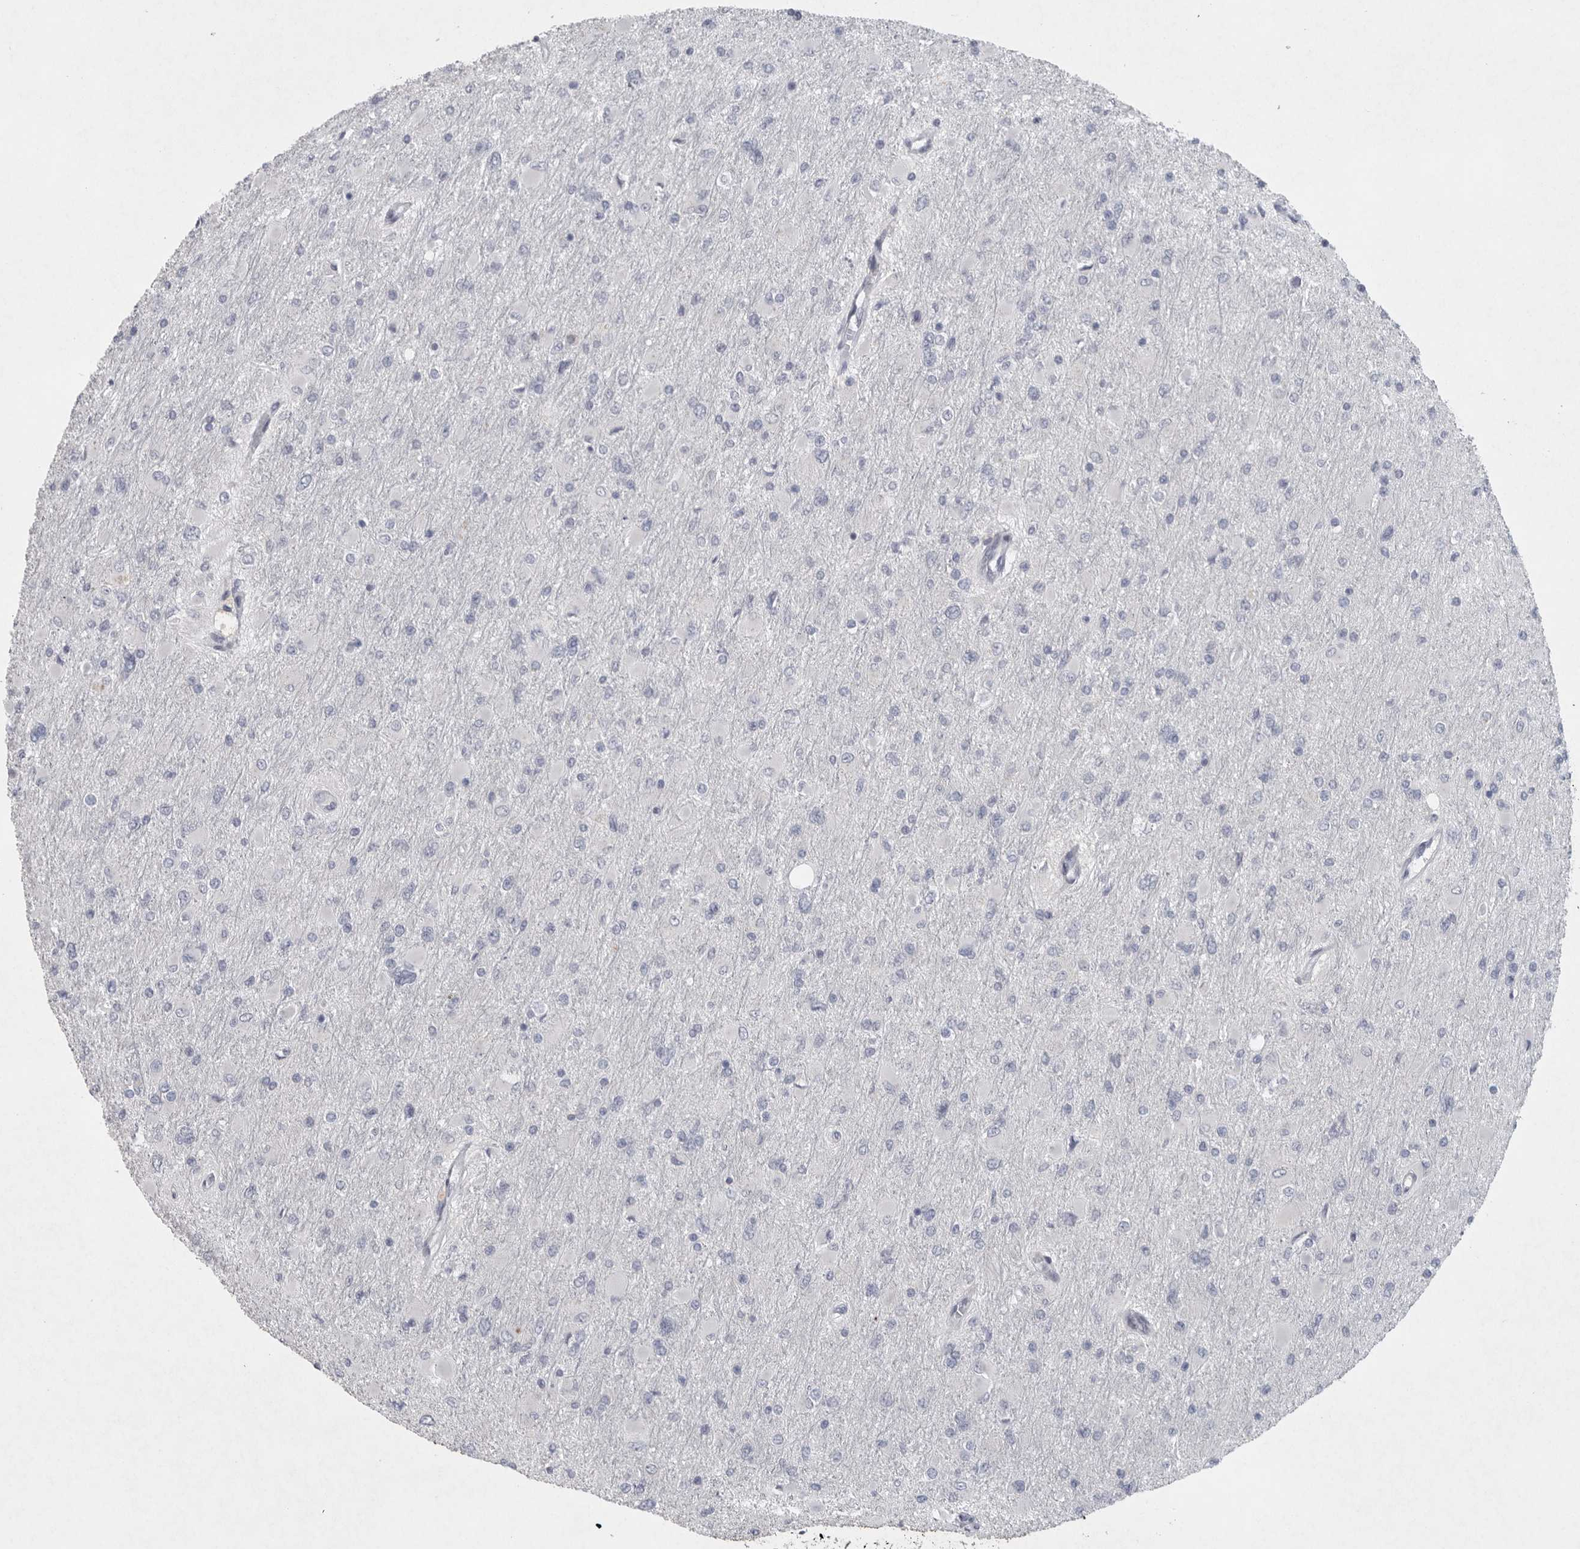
{"staining": {"intensity": "negative", "quantity": "none", "location": "none"}, "tissue": "glioma", "cell_type": "Tumor cells", "image_type": "cancer", "snomed": [{"axis": "morphology", "description": "Glioma, malignant, High grade"}, {"axis": "topography", "description": "Cerebral cortex"}], "caption": "Immunohistochemistry (IHC) image of neoplastic tissue: malignant glioma (high-grade) stained with DAB demonstrates no significant protein positivity in tumor cells. Nuclei are stained in blue.", "gene": "TMEM69", "patient": {"sex": "female", "age": 36}}